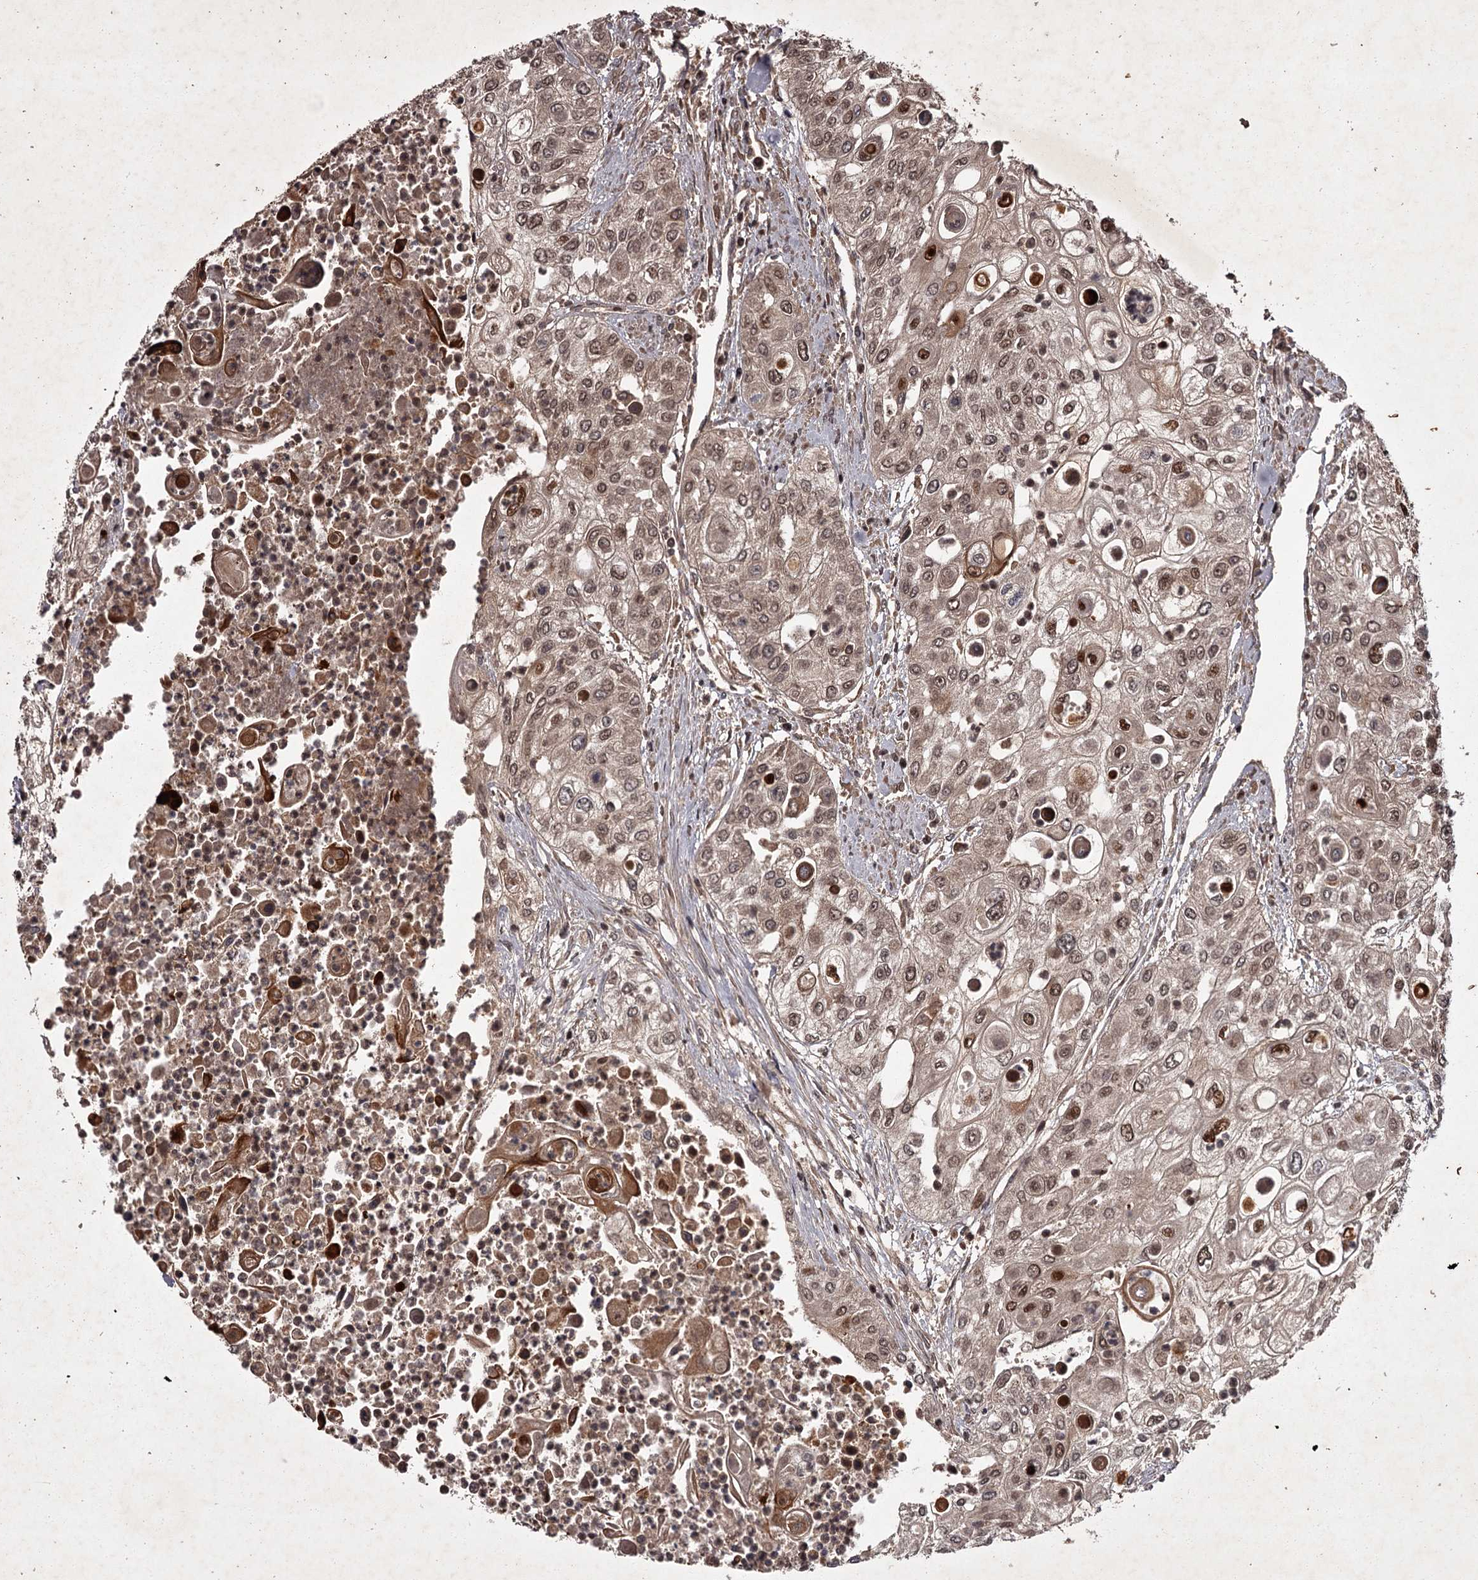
{"staining": {"intensity": "weak", "quantity": "25%-75%", "location": "cytoplasmic/membranous"}, "tissue": "urothelial cancer", "cell_type": "Tumor cells", "image_type": "cancer", "snomed": [{"axis": "morphology", "description": "Urothelial carcinoma, High grade"}, {"axis": "topography", "description": "Urinary bladder"}], "caption": "Tumor cells display low levels of weak cytoplasmic/membranous positivity in approximately 25%-75% of cells in urothelial carcinoma (high-grade). Using DAB (brown) and hematoxylin (blue) stains, captured at high magnification using brightfield microscopy.", "gene": "TBC1D23", "patient": {"sex": "female", "age": 79}}